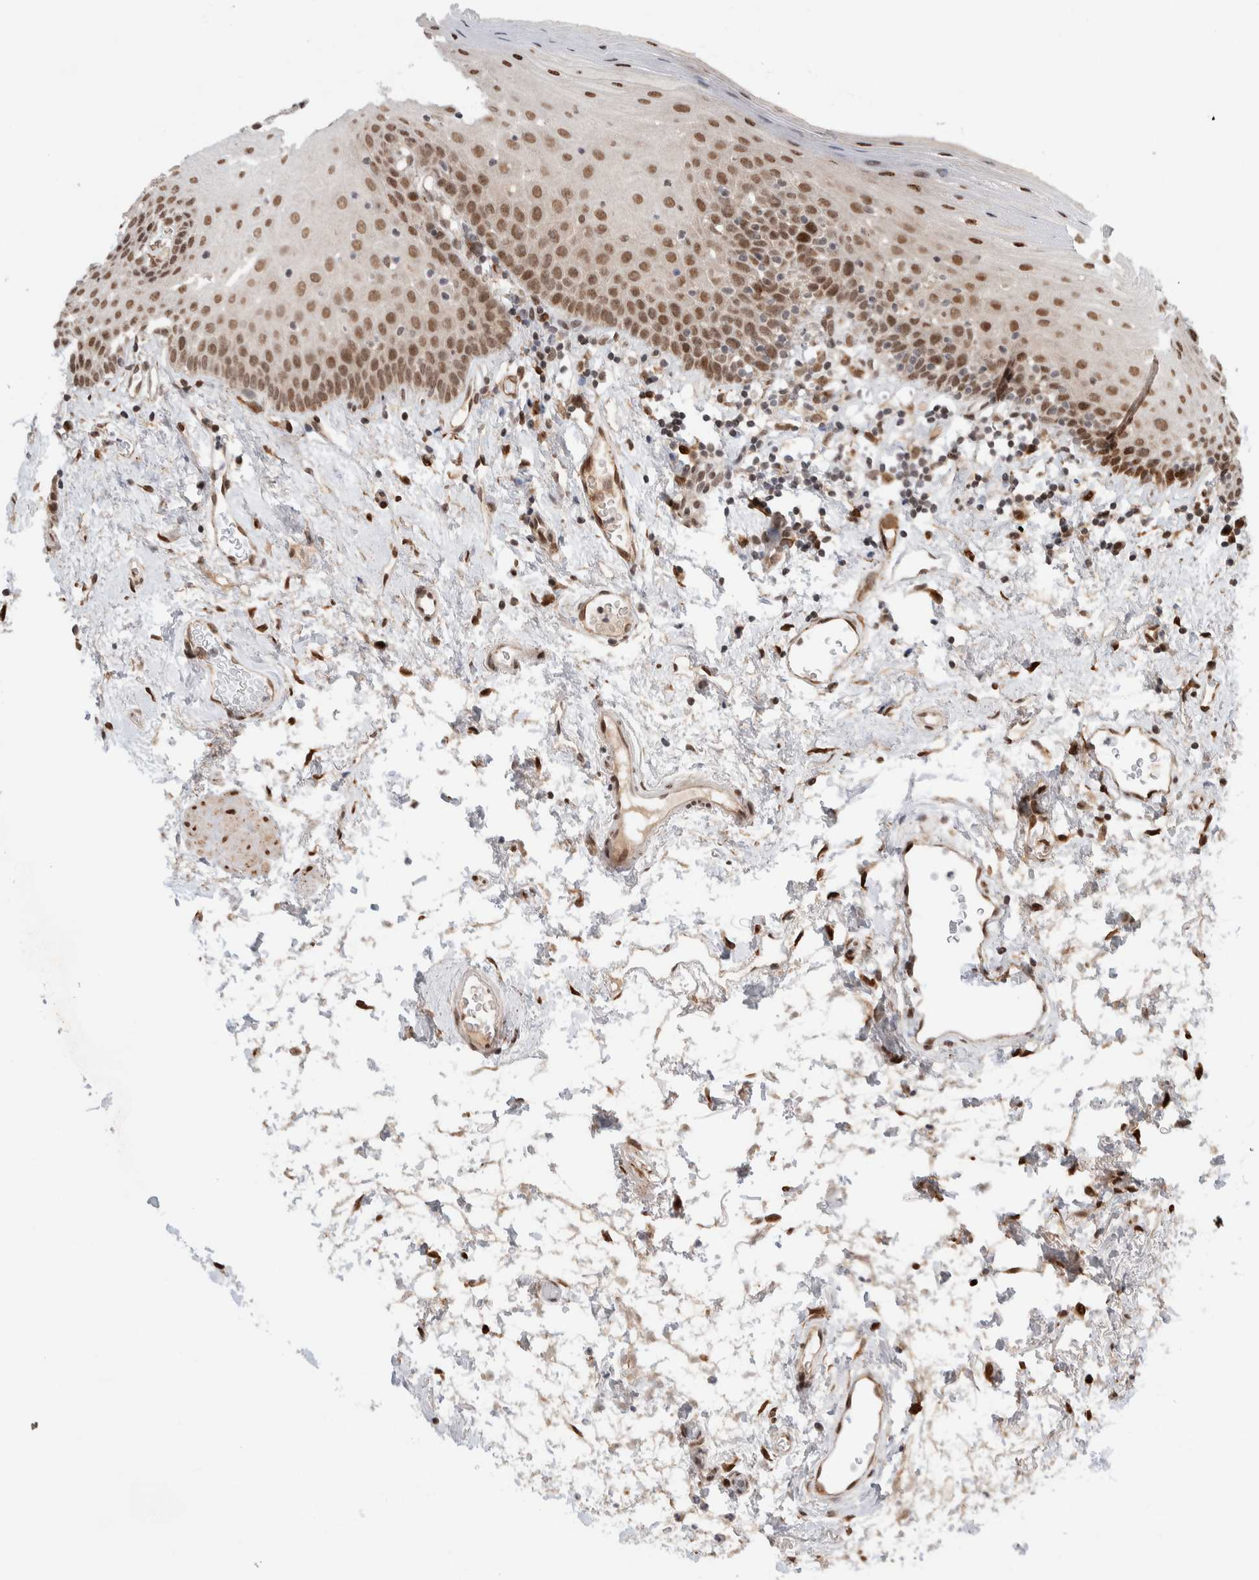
{"staining": {"intensity": "moderate", "quantity": ">75%", "location": "nuclear"}, "tissue": "oral mucosa", "cell_type": "Squamous epithelial cells", "image_type": "normal", "snomed": [{"axis": "morphology", "description": "Normal tissue, NOS"}, {"axis": "topography", "description": "Oral tissue"}], "caption": "IHC (DAB) staining of benign oral mucosa demonstrates moderate nuclear protein staining in about >75% of squamous epithelial cells.", "gene": "TNRC18", "patient": {"sex": "male", "age": 66}}